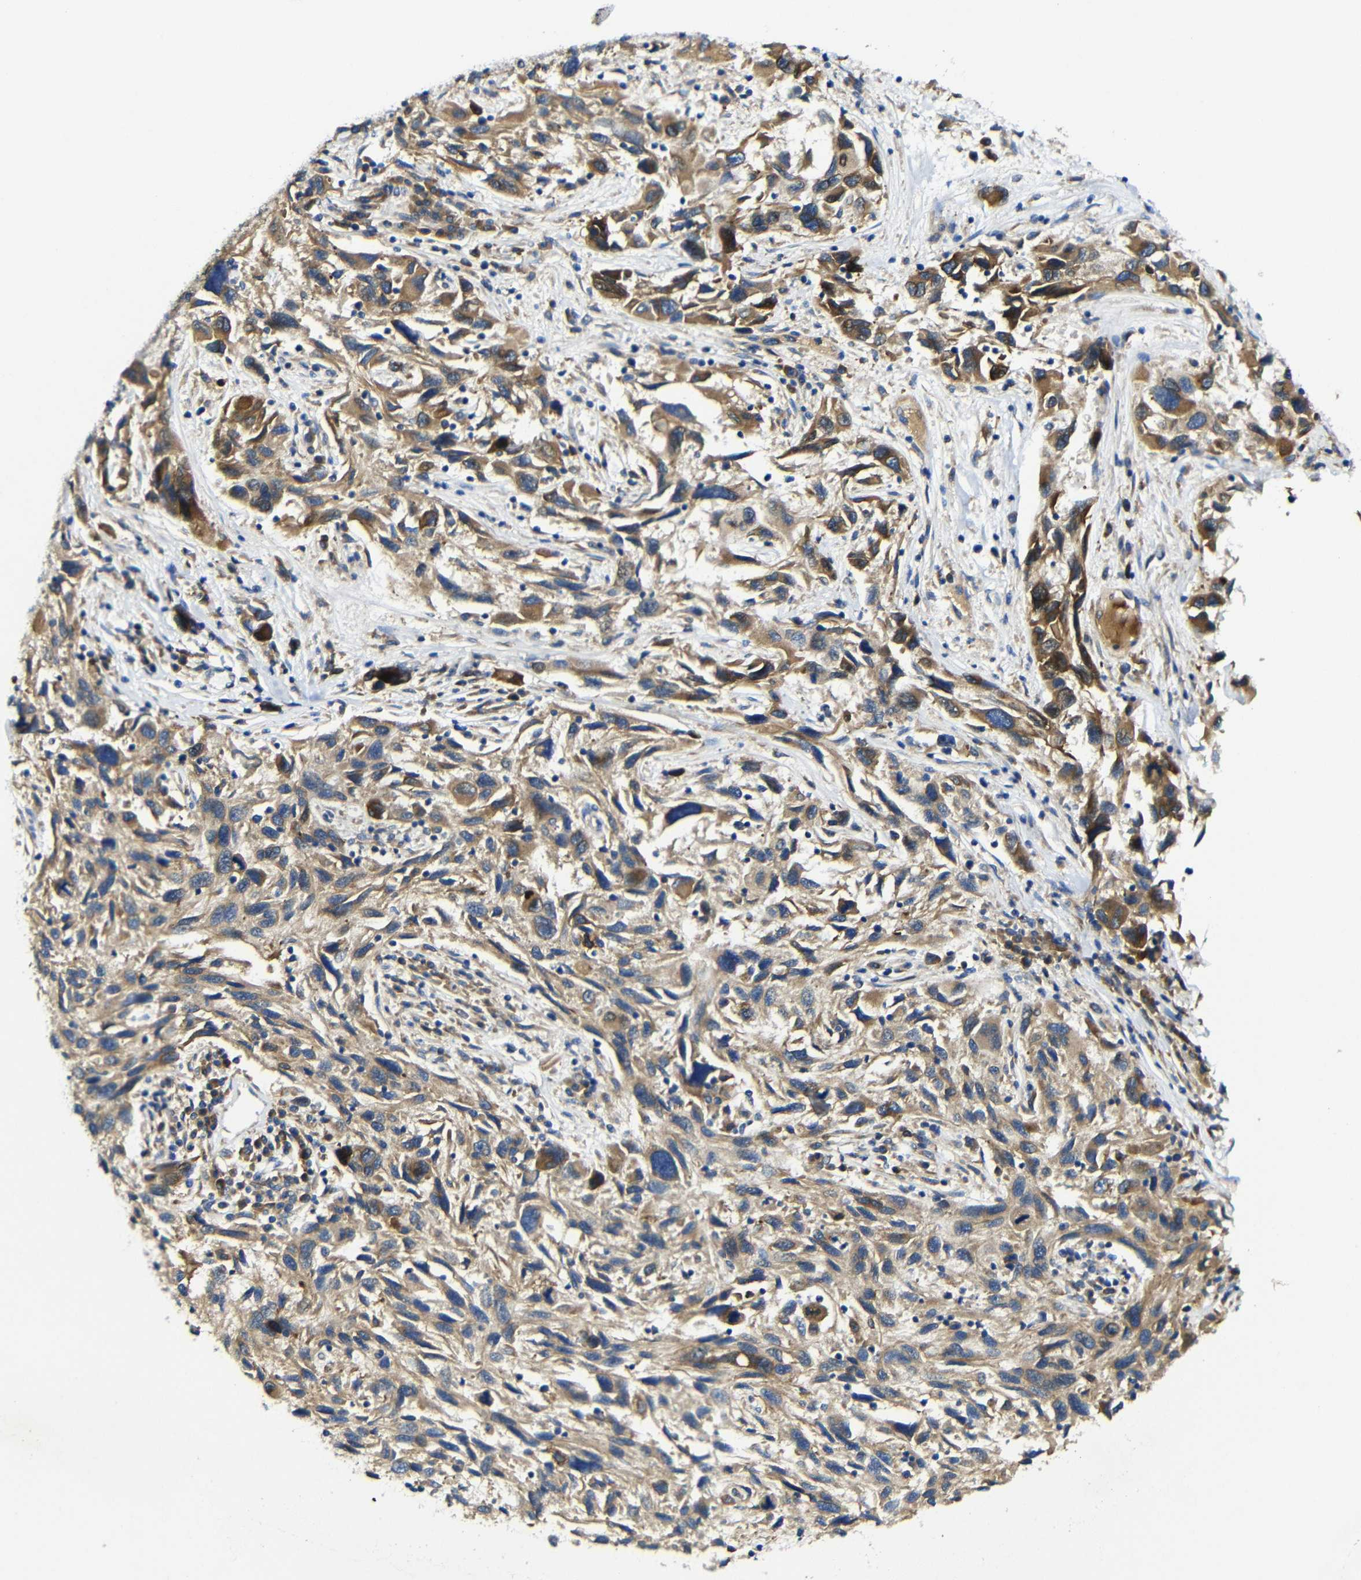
{"staining": {"intensity": "moderate", "quantity": ">75%", "location": "cytoplasmic/membranous"}, "tissue": "melanoma", "cell_type": "Tumor cells", "image_type": "cancer", "snomed": [{"axis": "morphology", "description": "Malignant melanoma, NOS"}, {"axis": "topography", "description": "Skin"}], "caption": "Immunohistochemical staining of melanoma exhibits medium levels of moderate cytoplasmic/membranous protein expression in approximately >75% of tumor cells.", "gene": "CLCC1", "patient": {"sex": "male", "age": 53}}